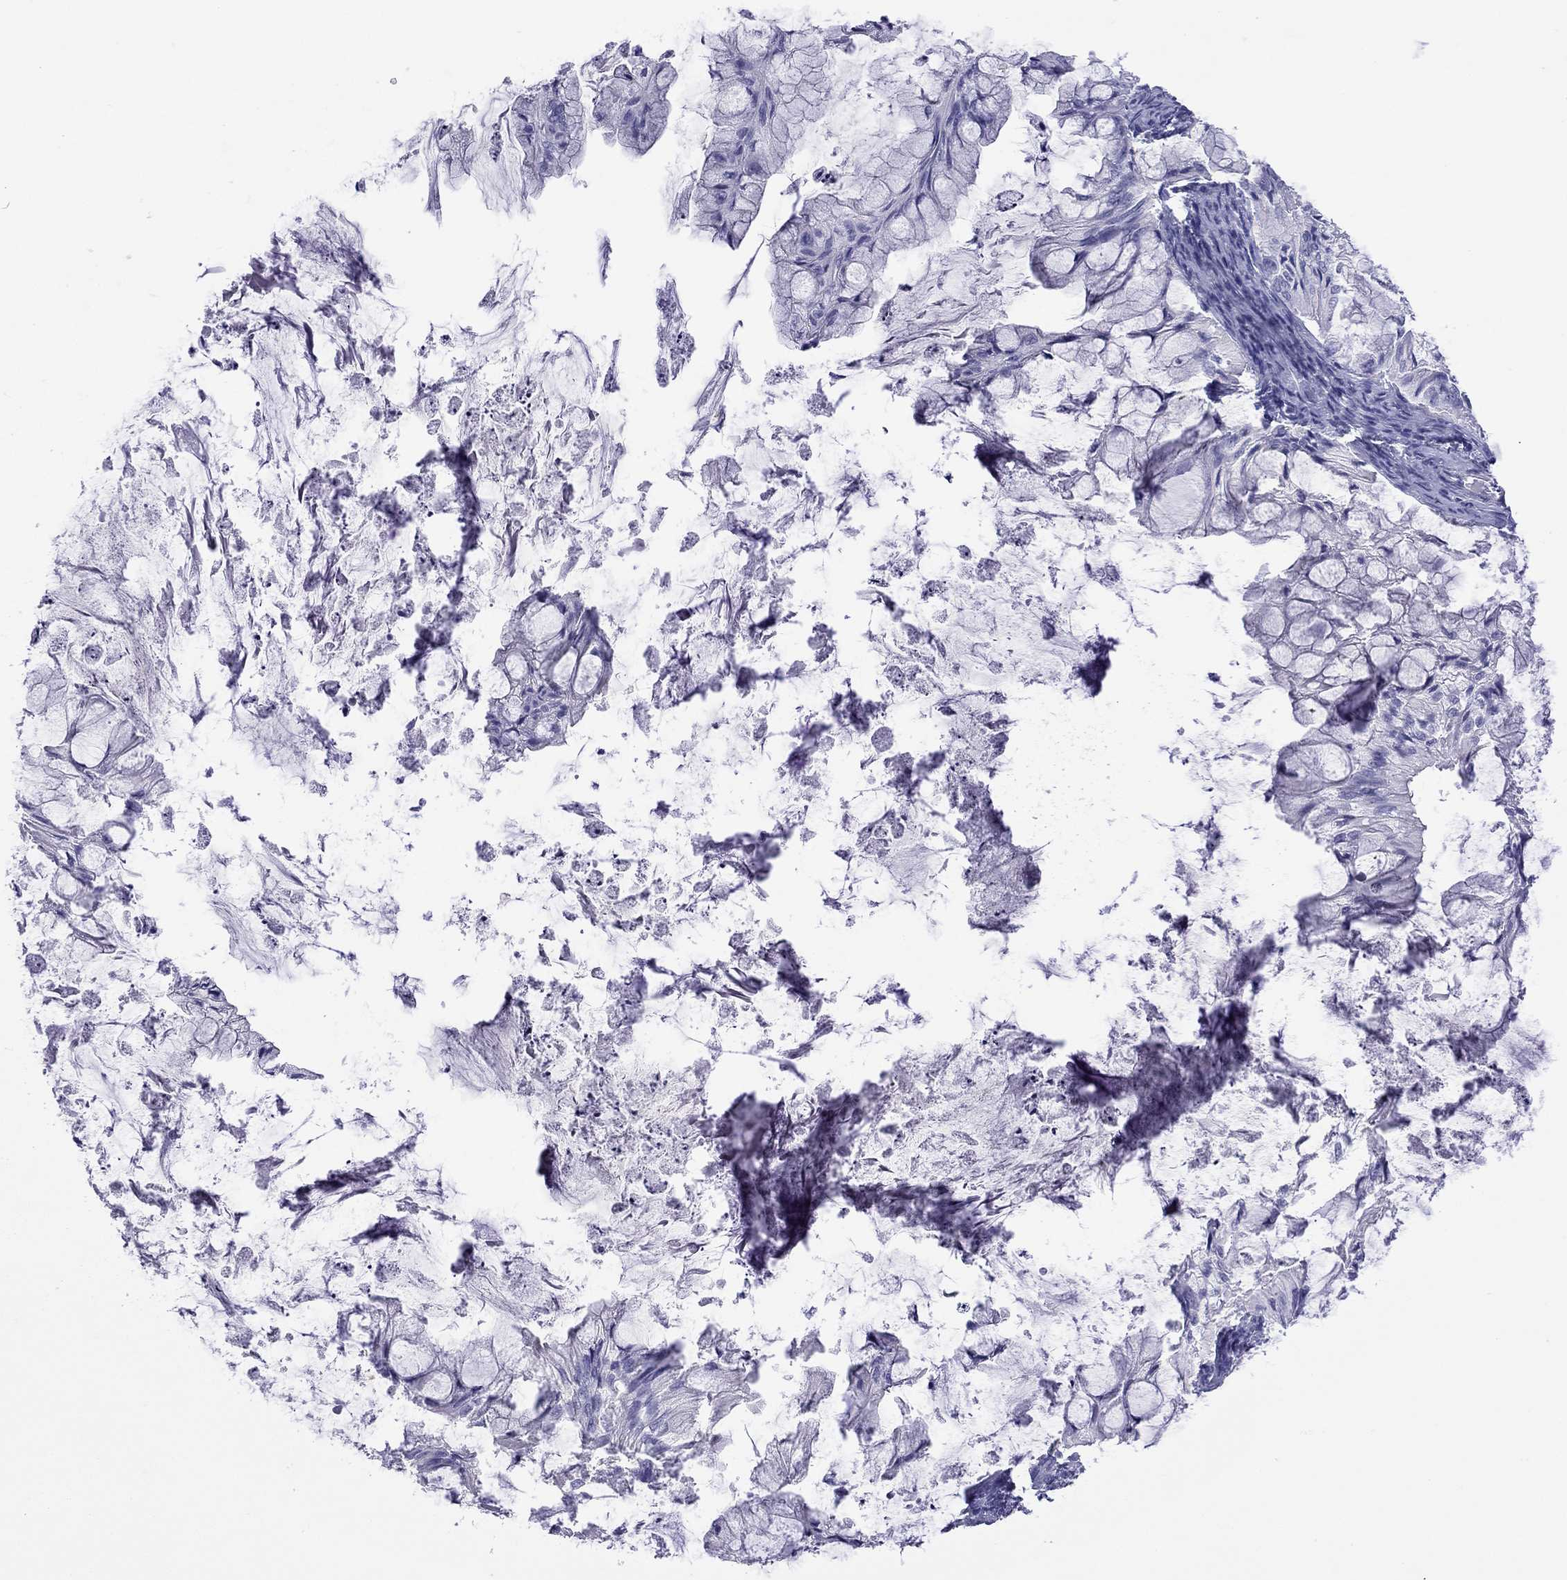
{"staining": {"intensity": "negative", "quantity": "none", "location": "none"}, "tissue": "ovarian cancer", "cell_type": "Tumor cells", "image_type": "cancer", "snomed": [{"axis": "morphology", "description": "Cystadenocarcinoma, mucinous, NOS"}, {"axis": "topography", "description": "Ovary"}], "caption": "Tumor cells show no significant positivity in ovarian mucinous cystadenocarcinoma.", "gene": "KIAA2012", "patient": {"sex": "female", "age": 57}}